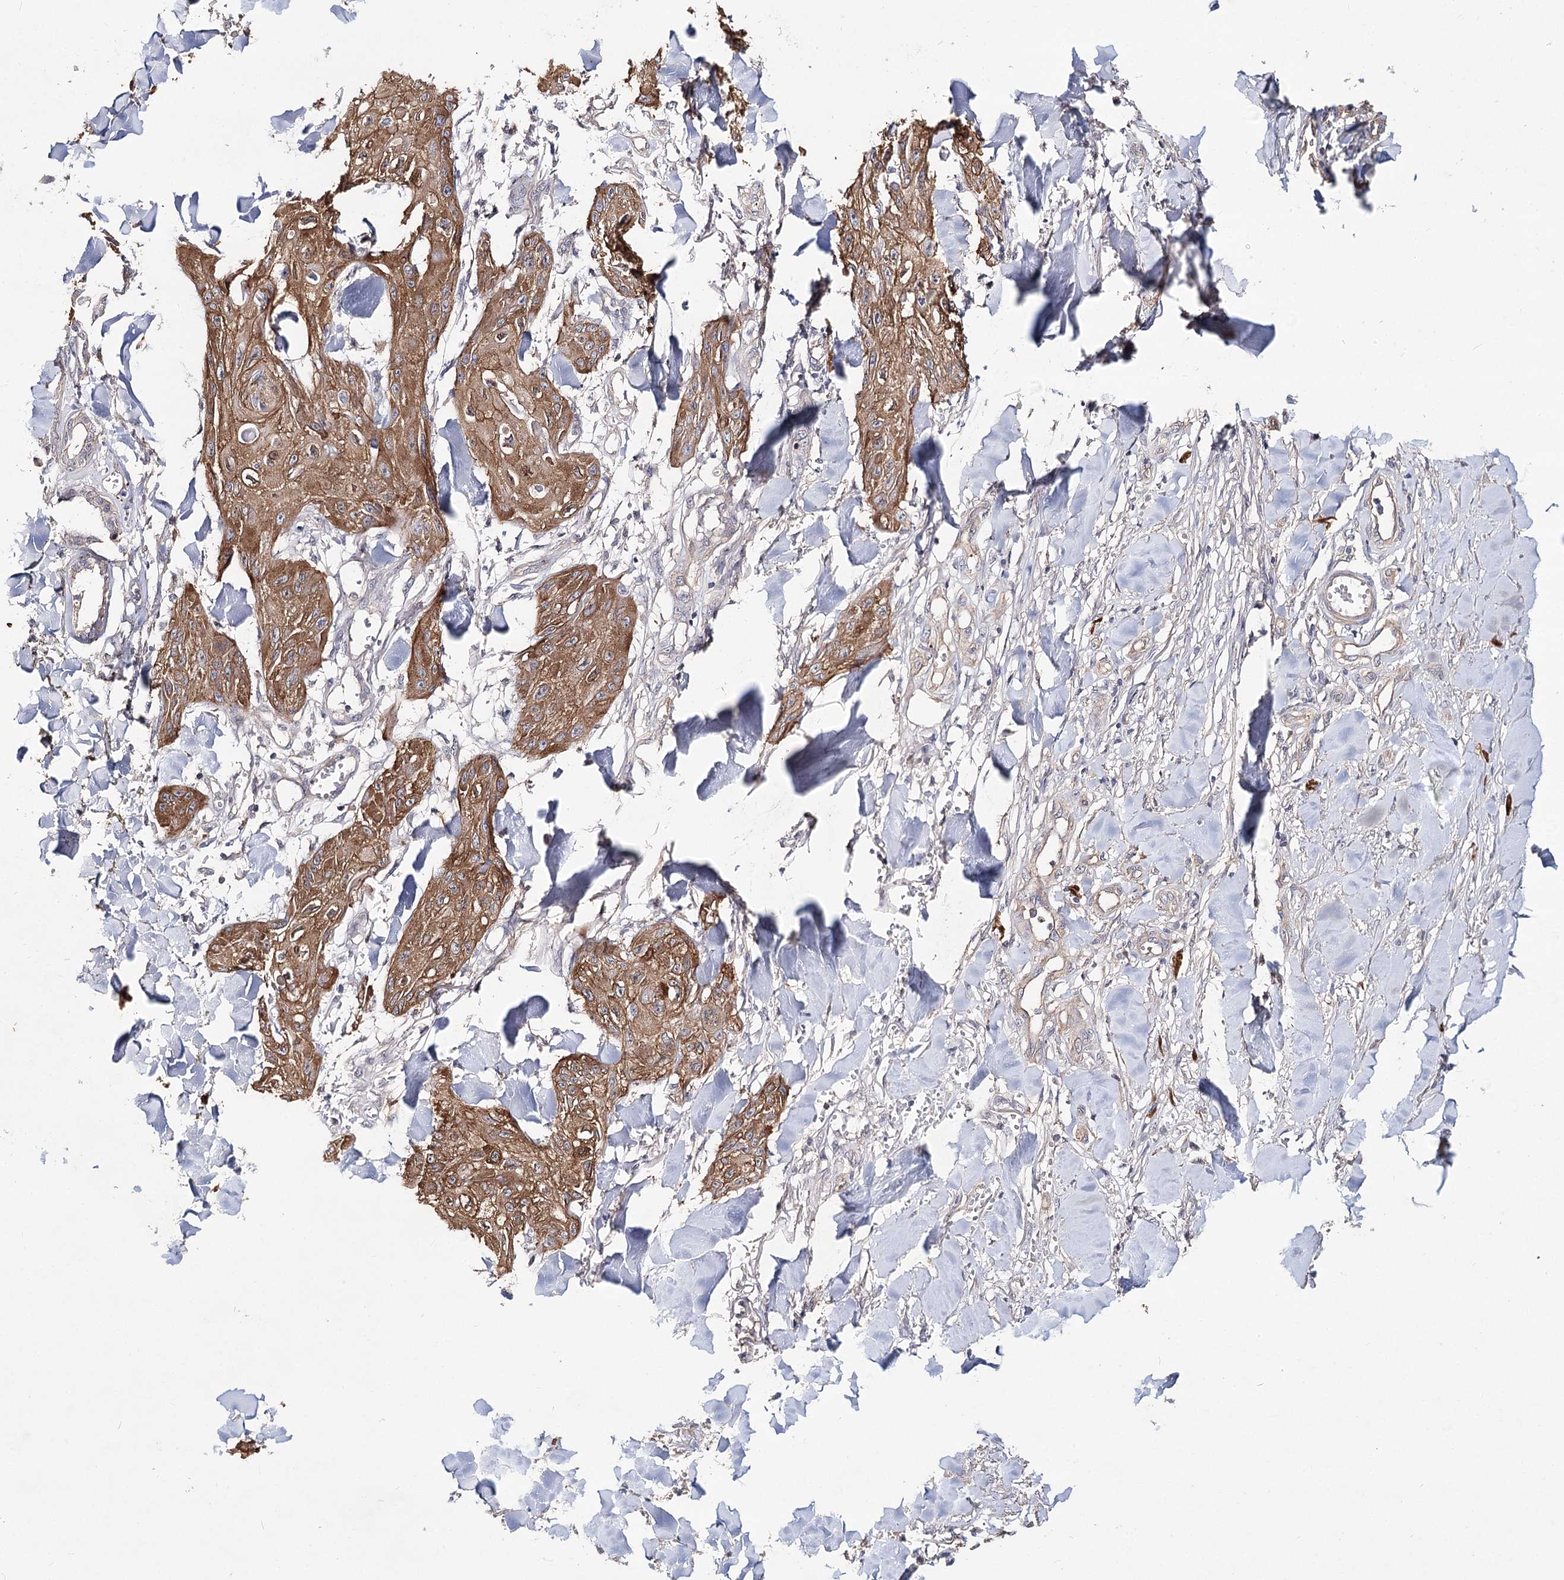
{"staining": {"intensity": "moderate", "quantity": ">75%", "location": "cytoplasmic/membranous"}, "tissue": "skin cancer", "cell_type": "Tumor cells", "image_type": "cancer", "snomed": [{"axis": "morphology", "description": "Squamous cell carcinoma, NOS"}, {"axis": "topography", "description": "Skin"}], "caption": "Moderate cytoplasmic/membranous expression for a protein is appreciated in about >75% of tumor cells of skin cancer (squamous cell carcinoma) using immunohistochemistry (IHC).", "gene": "TMEM218", "patient": {"sex": "male", "age": 74}}